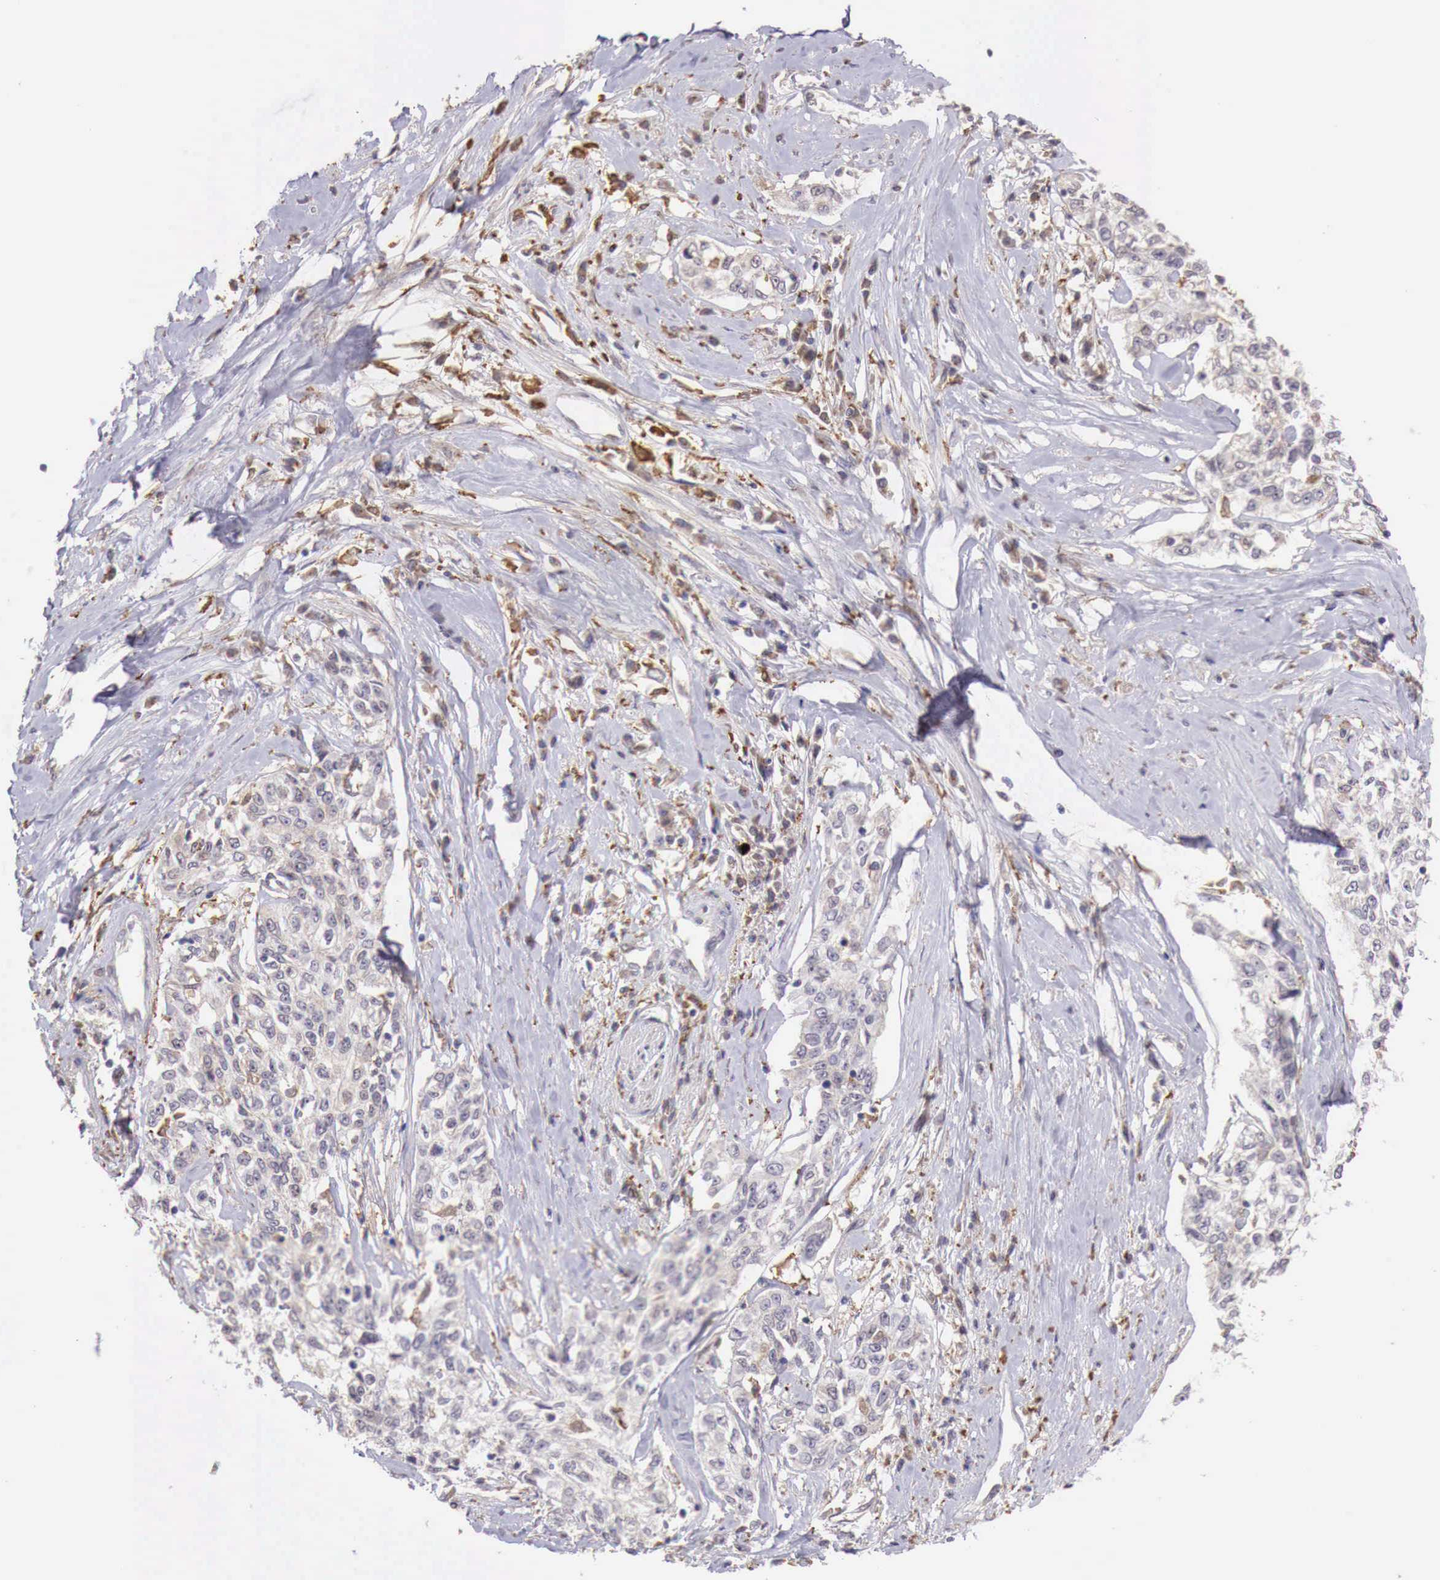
{"staining": {"intensity": "weak", "quantity": "25%-75%", "location": "cytoplasmic/membranous"}, "tissue": "cervical cancer", "cell_type": "Tumor cells", "image_type": "cancer", "snomed": [{"axis": "morphology", "description": "Squamous cell carcinoma, NOS"}, {"axis": "topography", "description": "Cervix"}], "caption": "An IHC image of neoplastic tissue is shown. Protein staining in brown highlights weak cytoplasmic/membranous positivity in squamous cell carcinoma (cervical) within tumor cells.", "gene": "CHRDL1", "patient": {"sex": "female", "age": 57}}